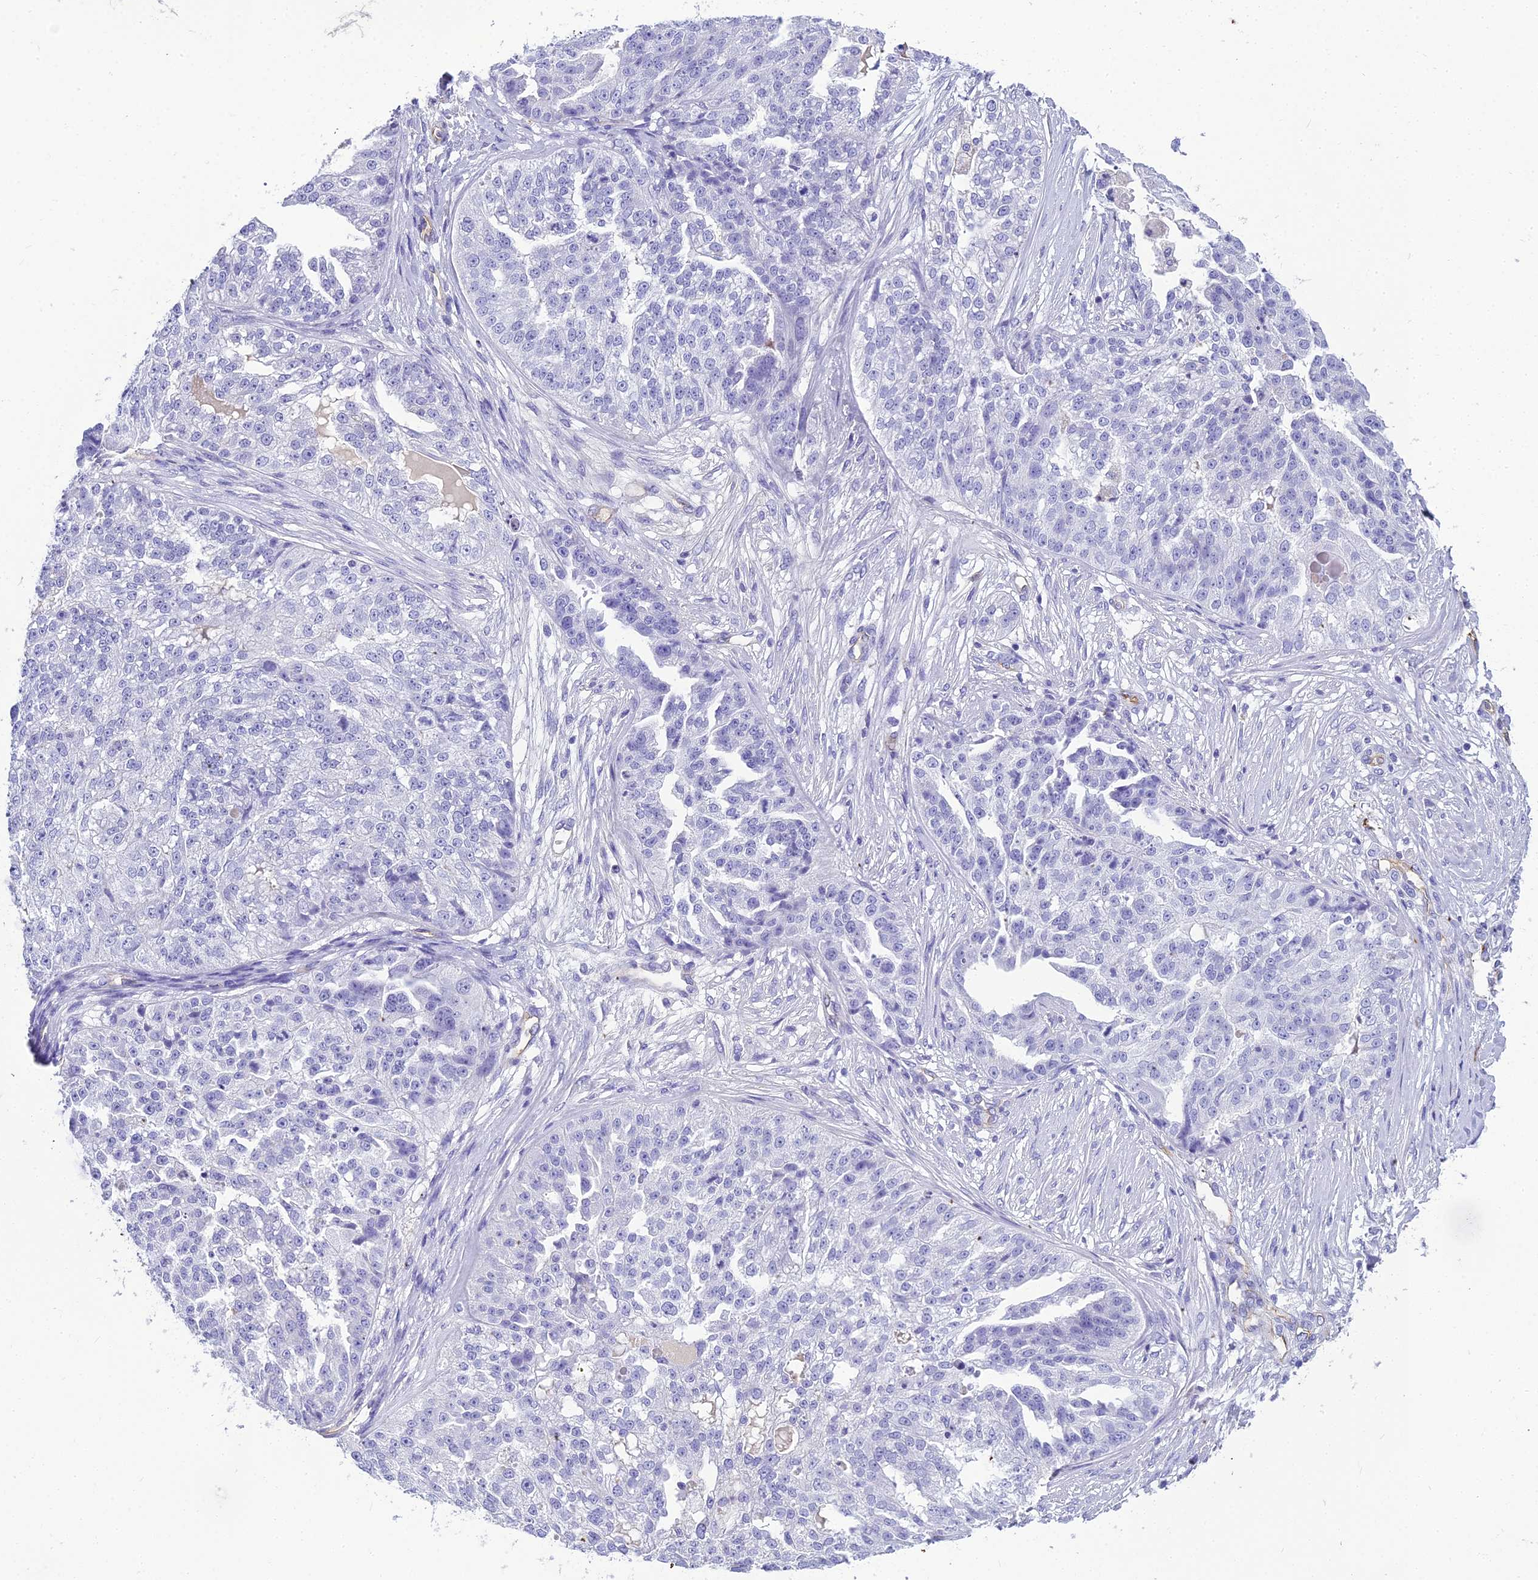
{"staining": {"intensity": "negative", "quantity": "none", "location": "none"}, "tissue": "ovarian cancer", "cell_type": "Tumor cells", "image_type": "cancer", "snomed": [{"axis": "morphology", "description": "Cystadenocarcinoma, serous, NOS"}, {"axis": "topography", "description": "Ovary"}], "caption": "High magnification brightfield microscopy of serous cystadenocarcinoma (ovarian) stained with DAB (3,3'-diaminobenzidine) (brown) and counterstained with hematoxylin (blue): tumor cells show no significant expression.", "gene": "NINJ1", "patient": {"sex": "female", "age": 58}}